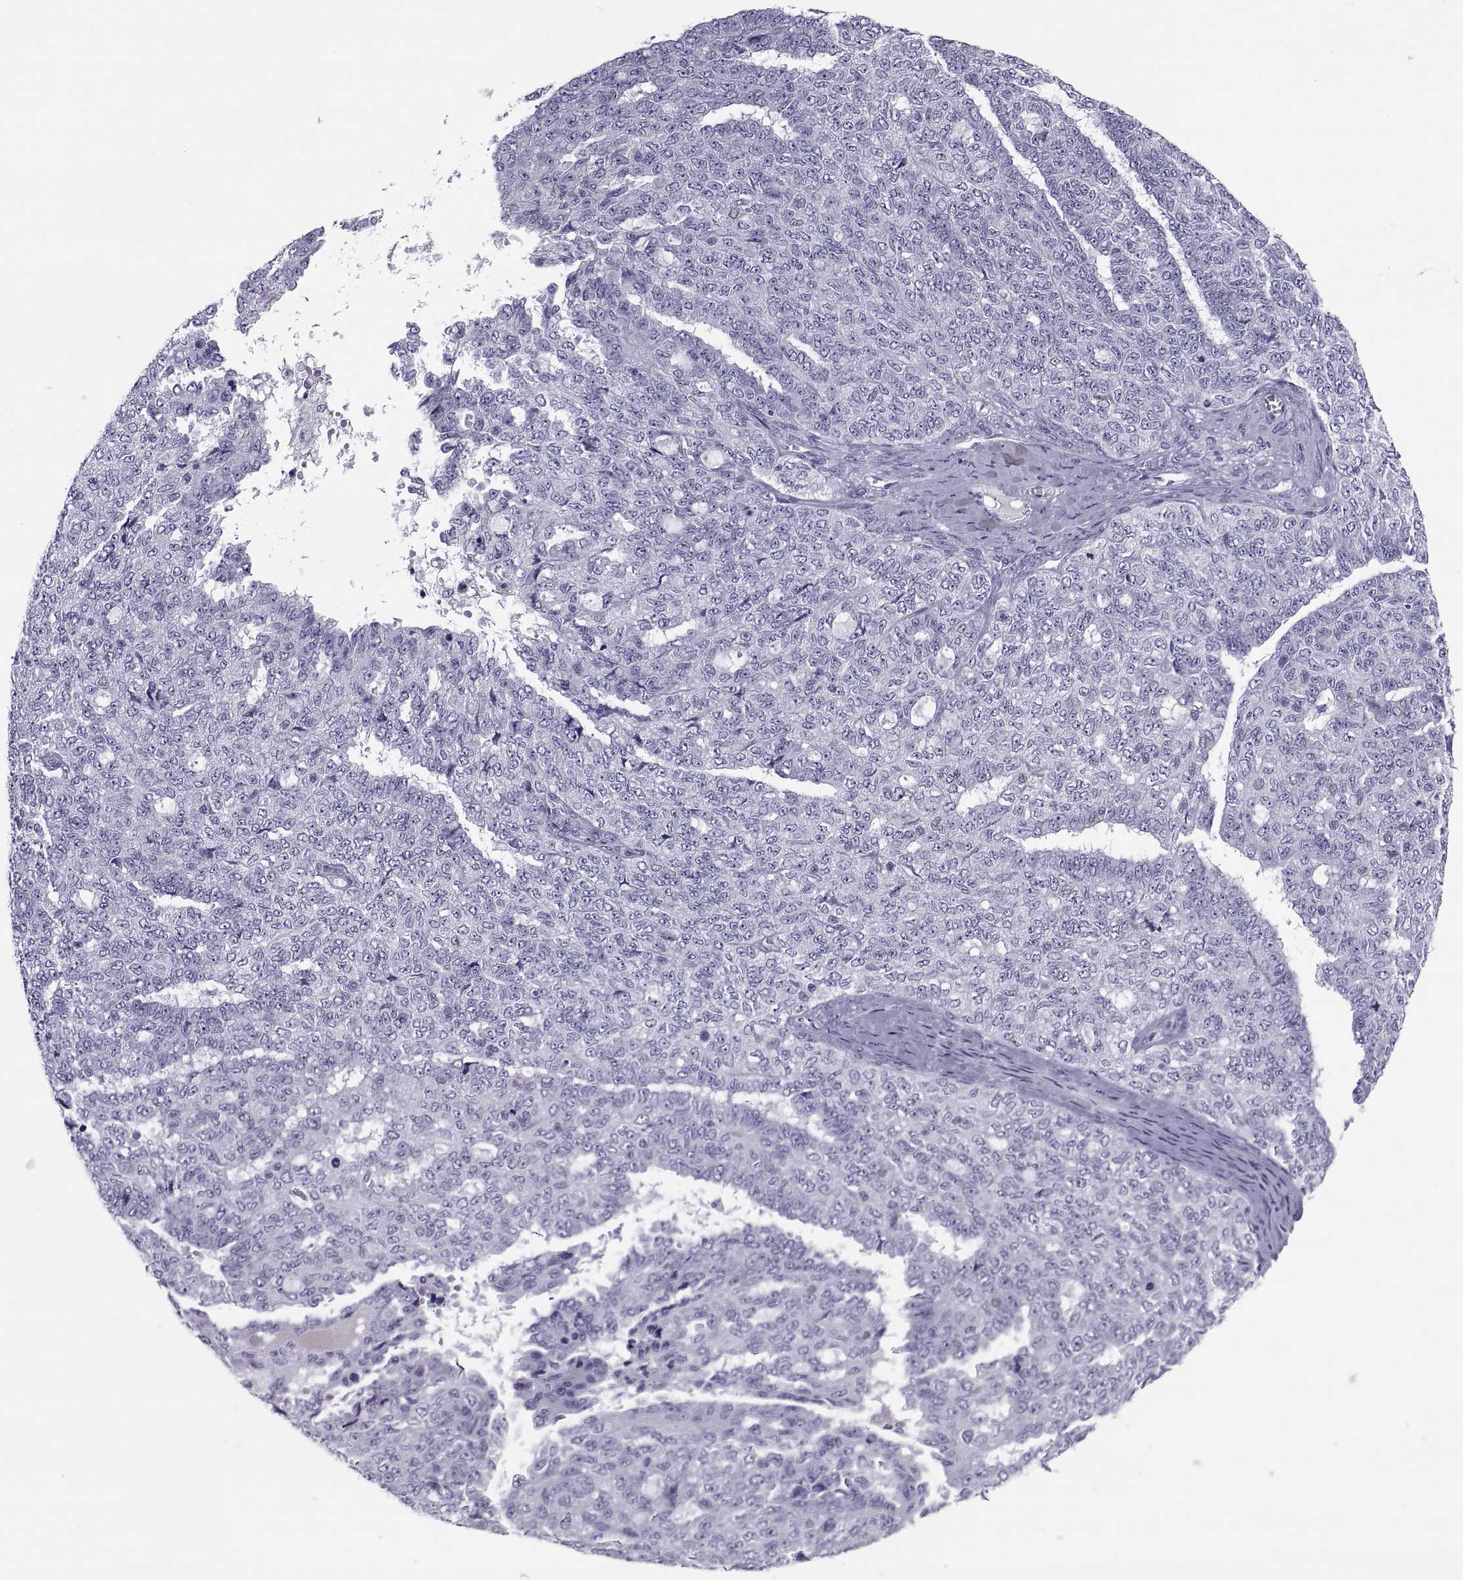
{"staining": {"intensity": "negative", "quantity": "none", "location": "none"}, "tissue": "ovarian cancer", "cell_type": "Tumor cells", "image_type": "cancer", "snomed": [{"axis": "morphology", "description": "Cystadenocarcinoma, serous, NOS"}, {"axis": "topography", "description": "Ovary"}], "caption": "High power microscopy photomicrograph of an immunohistochemistry histopathology image of ovarian serous cystadenocarcinoma, revealing no significant positivity in tumor cells. (Stains: DAB (3,3'-diaminobenzidine) IHC with hematoxylin counter stain, Microscopy: brightfield microscopy at high magnification).", "gene": "CT47A10", "patient": {"sex": "female", "age": 71}}